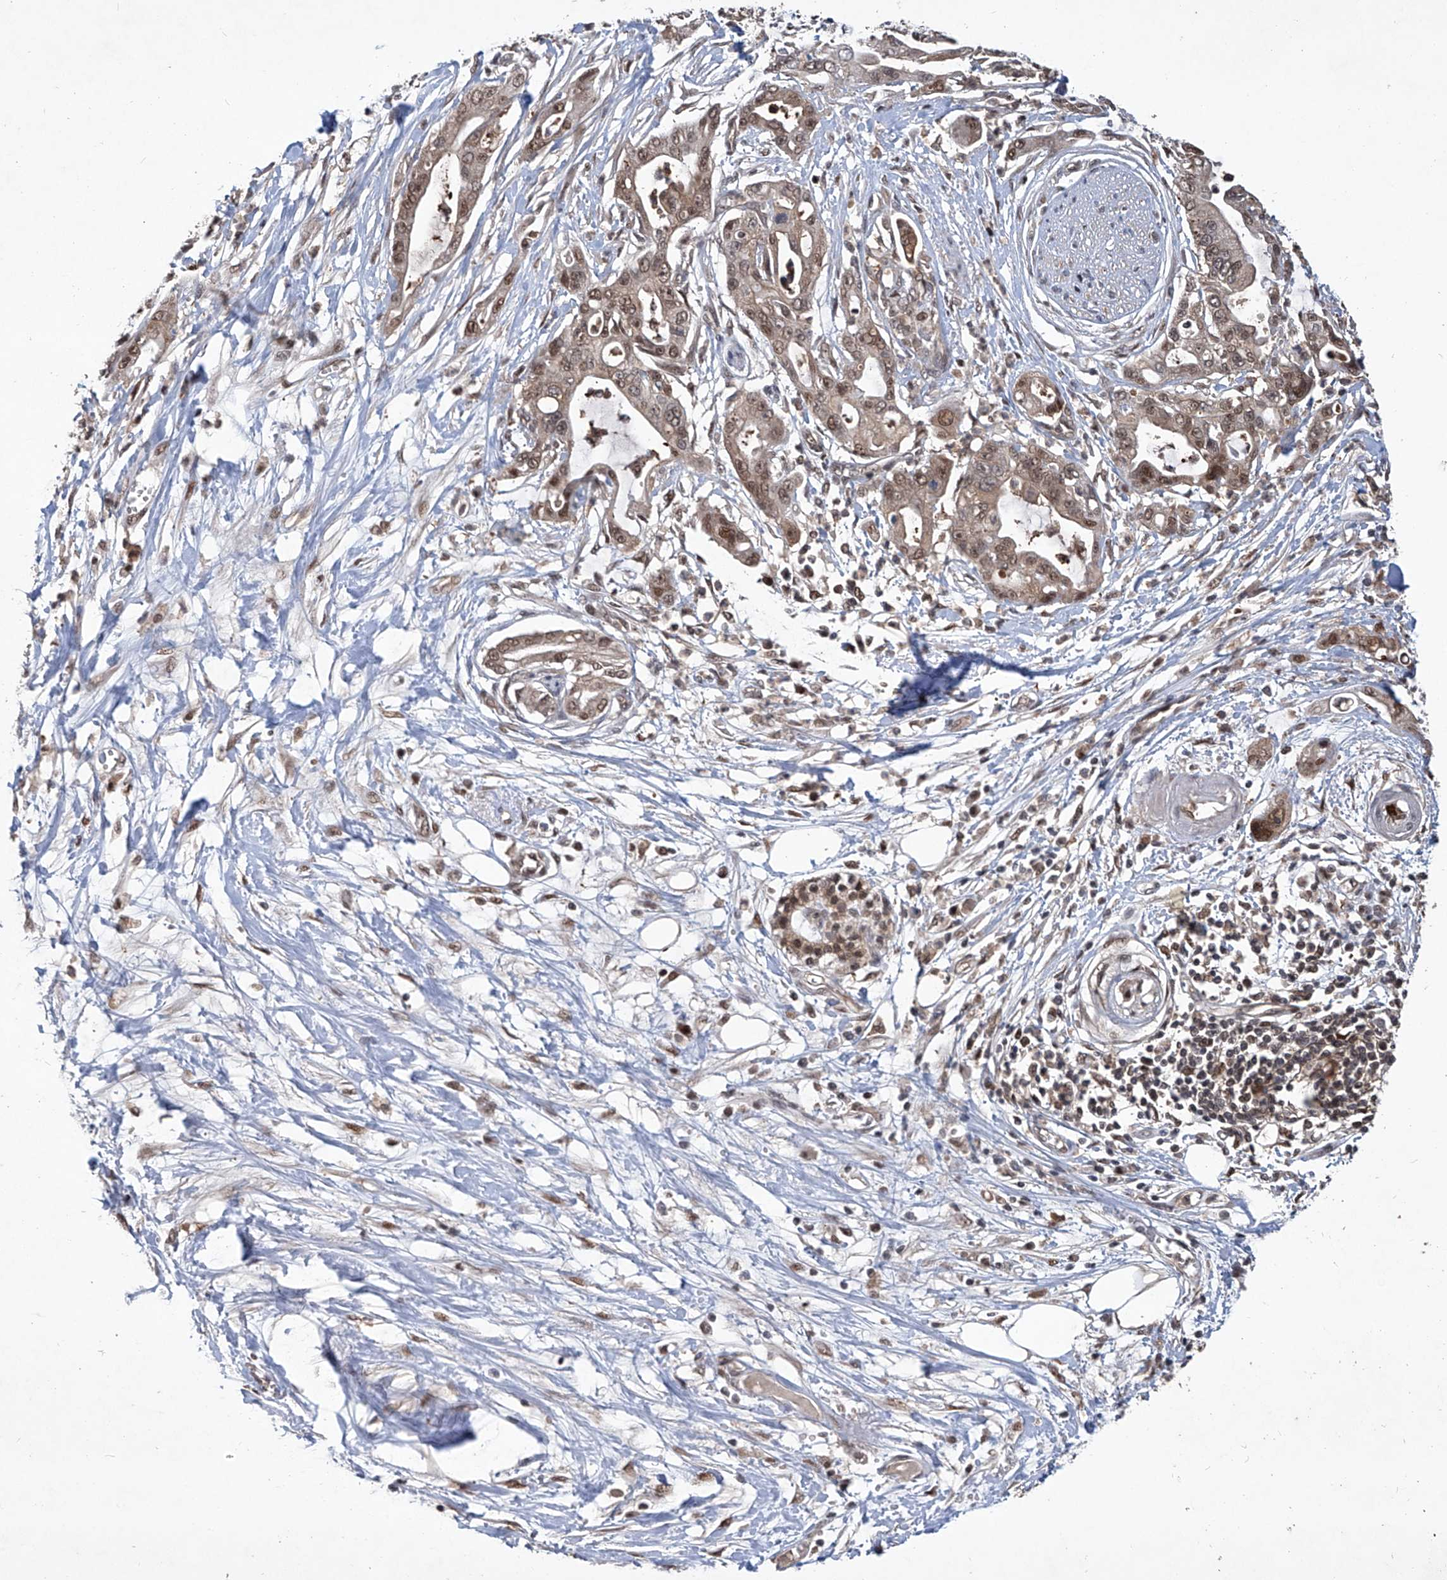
{"staining": {"intensity": "moderate", "quantity": ">75%", "location": "cytoplasmic/membranous,nuclear"}, "tissue": "pancreatic cancer", "cell_type": "Tumor cells", "image_type": "cancer", "snomed": [{"axis": "morphology", "description": "Adenocarcinoma, NOS"}, {"axis": "topography", "description": "Pancreas"}], "caption": "Immunohistochemistry (DAB (3,3'-diaminobenzidine)) staining of human pancreatic adenocarcinoma shows moderate cytoplasmic/membranous and nuclear protein staining in about >75% of tumor cells. (DAB IHC with brightfield microscopy, high magnification).", "gene": "PSMB1", "patient": {"sex": "male", "age": 68}}